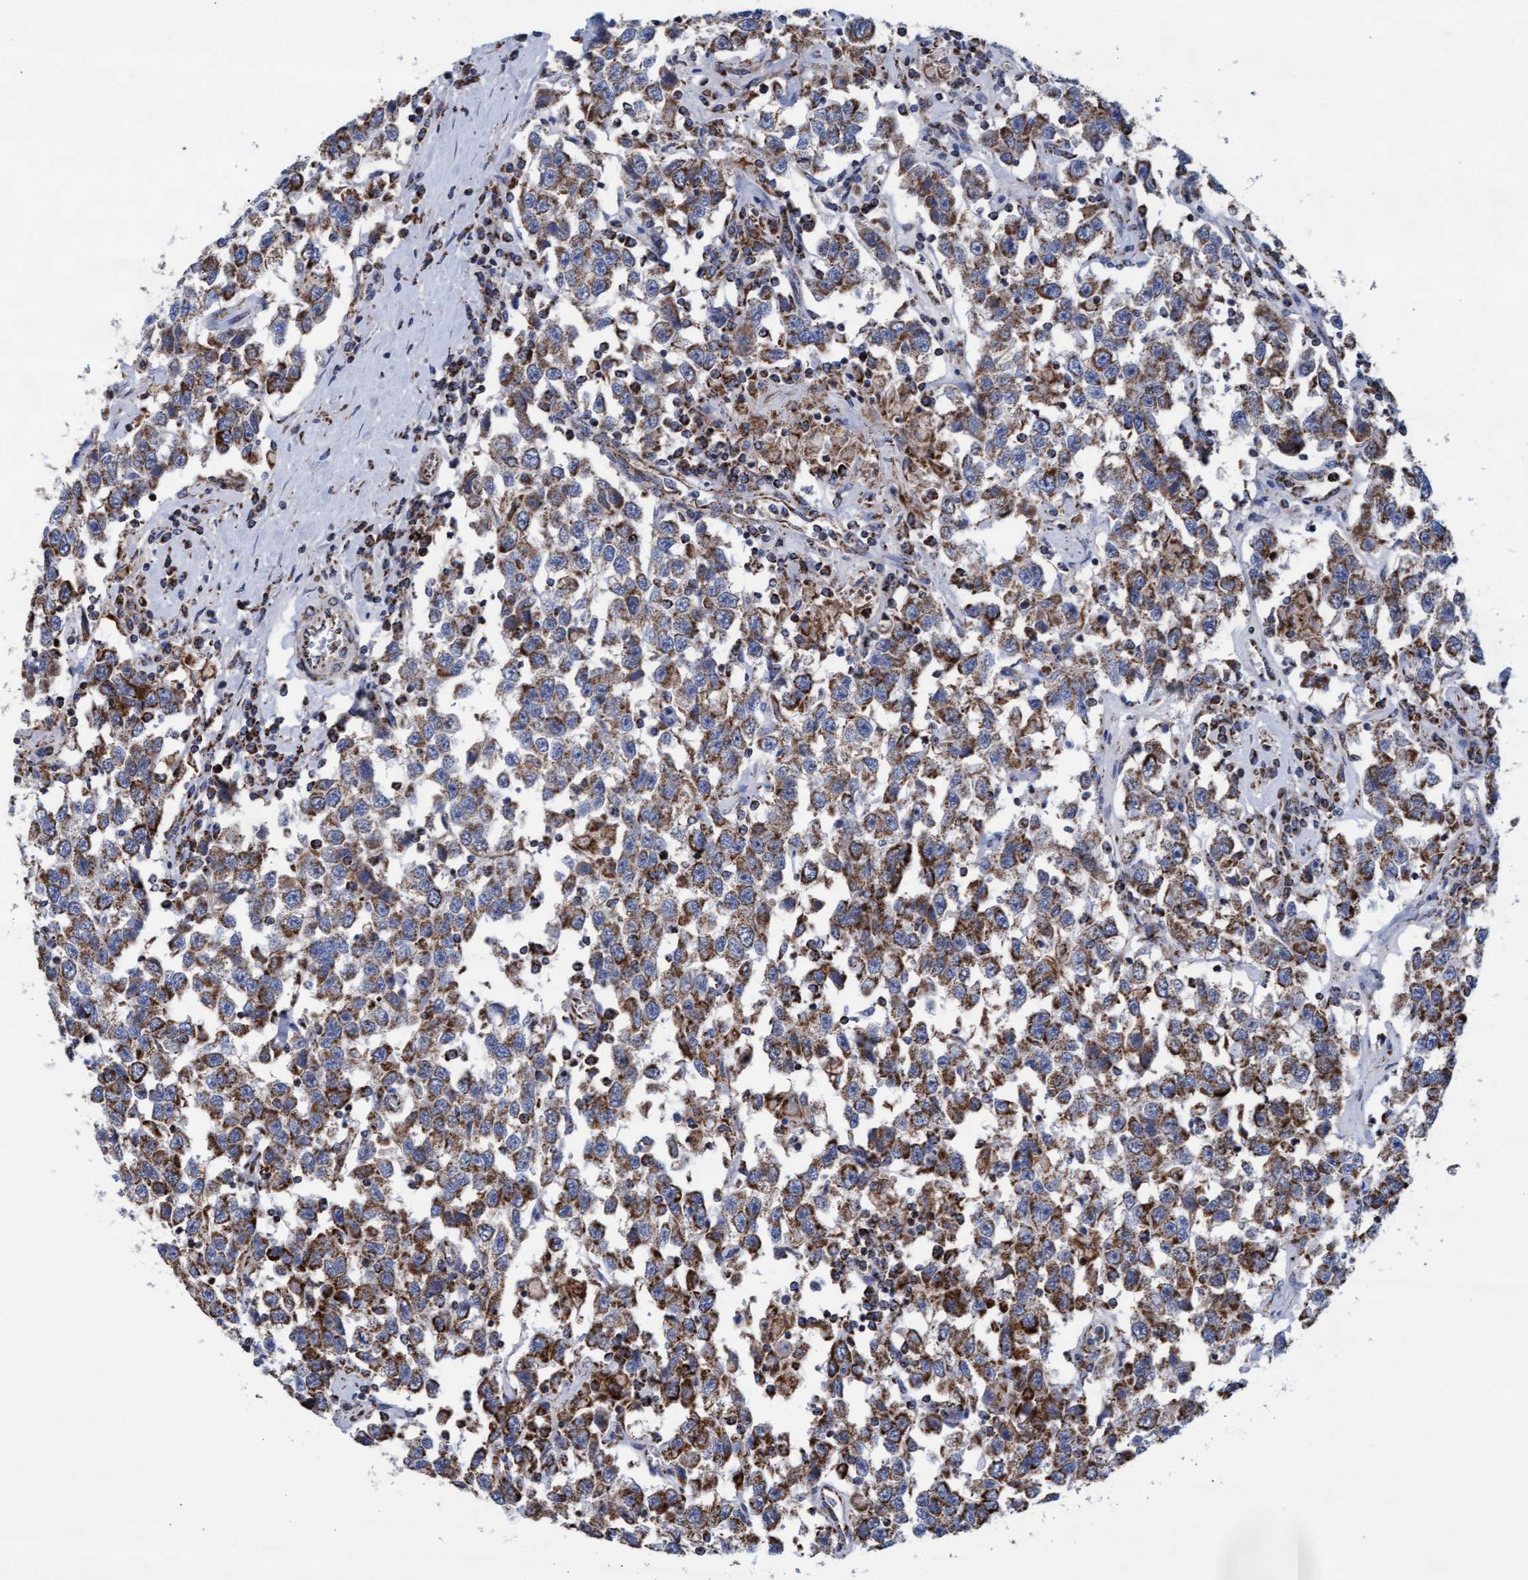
{"staining": {"intensity": "moderate", "quantity": ">75%", "location": "cytoplasmic/membranous"}, "tissue": "testis cancer", "cell_type": "Tumor cells", "image_type": "cancer", "snomed": [{"axis": "morphology", "description": "Seminoma, NOS"}, {"axis": "topography", "description": "Testis"}], "caption": "High-magnification brightfield microscopy of testis seminoma stained with DAB (3,3'-diaminobenzidine) (brown) and counterstained with hematoxylin (blue). tumor cells exhibit moderate cytoplasmic/membranous staining is seen in approximately>75% of cells.", "gene": "MRPL38", "patient": {"sex": "male", "age": 41}}